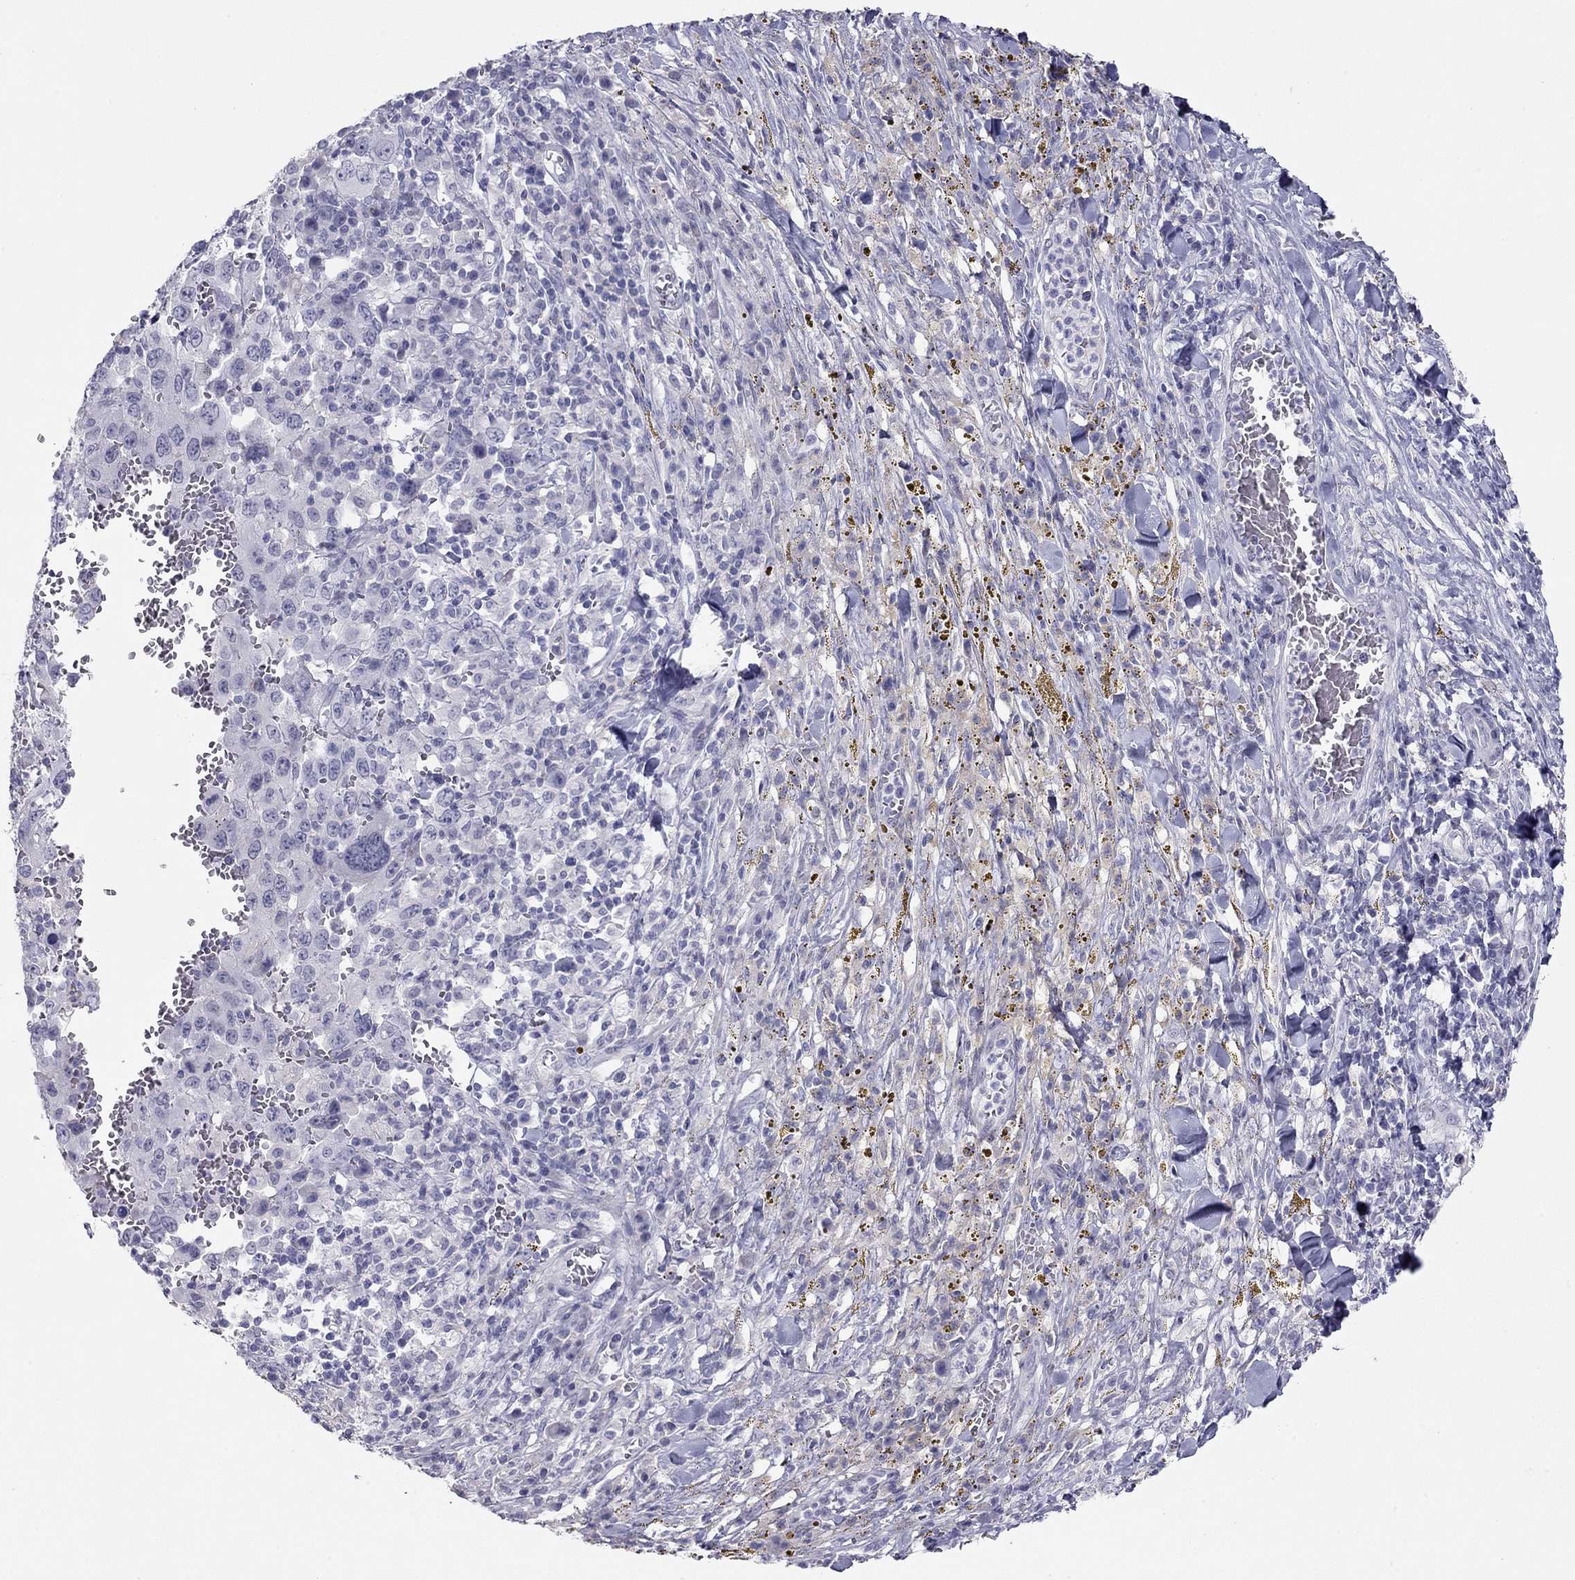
{"staining": {"intensity": "negative", "quantity": "none", "location": "none"}, "tissue": "melanoma", "cell_type": "Tumor cells", "image_type": "cancer", "snomed": [{"axis": "morphology", "description": "Malignant melanoma, NOS"}, {"axis": "topography", "description": "Skin"}], "caption": "DAB immunohistochemical staining of human melanoma reveals no significant staining in tumor cells. Nuclei are stained in blue.", "gene": "KCNV2", "patient": {"sex": "female", "age": 91}}